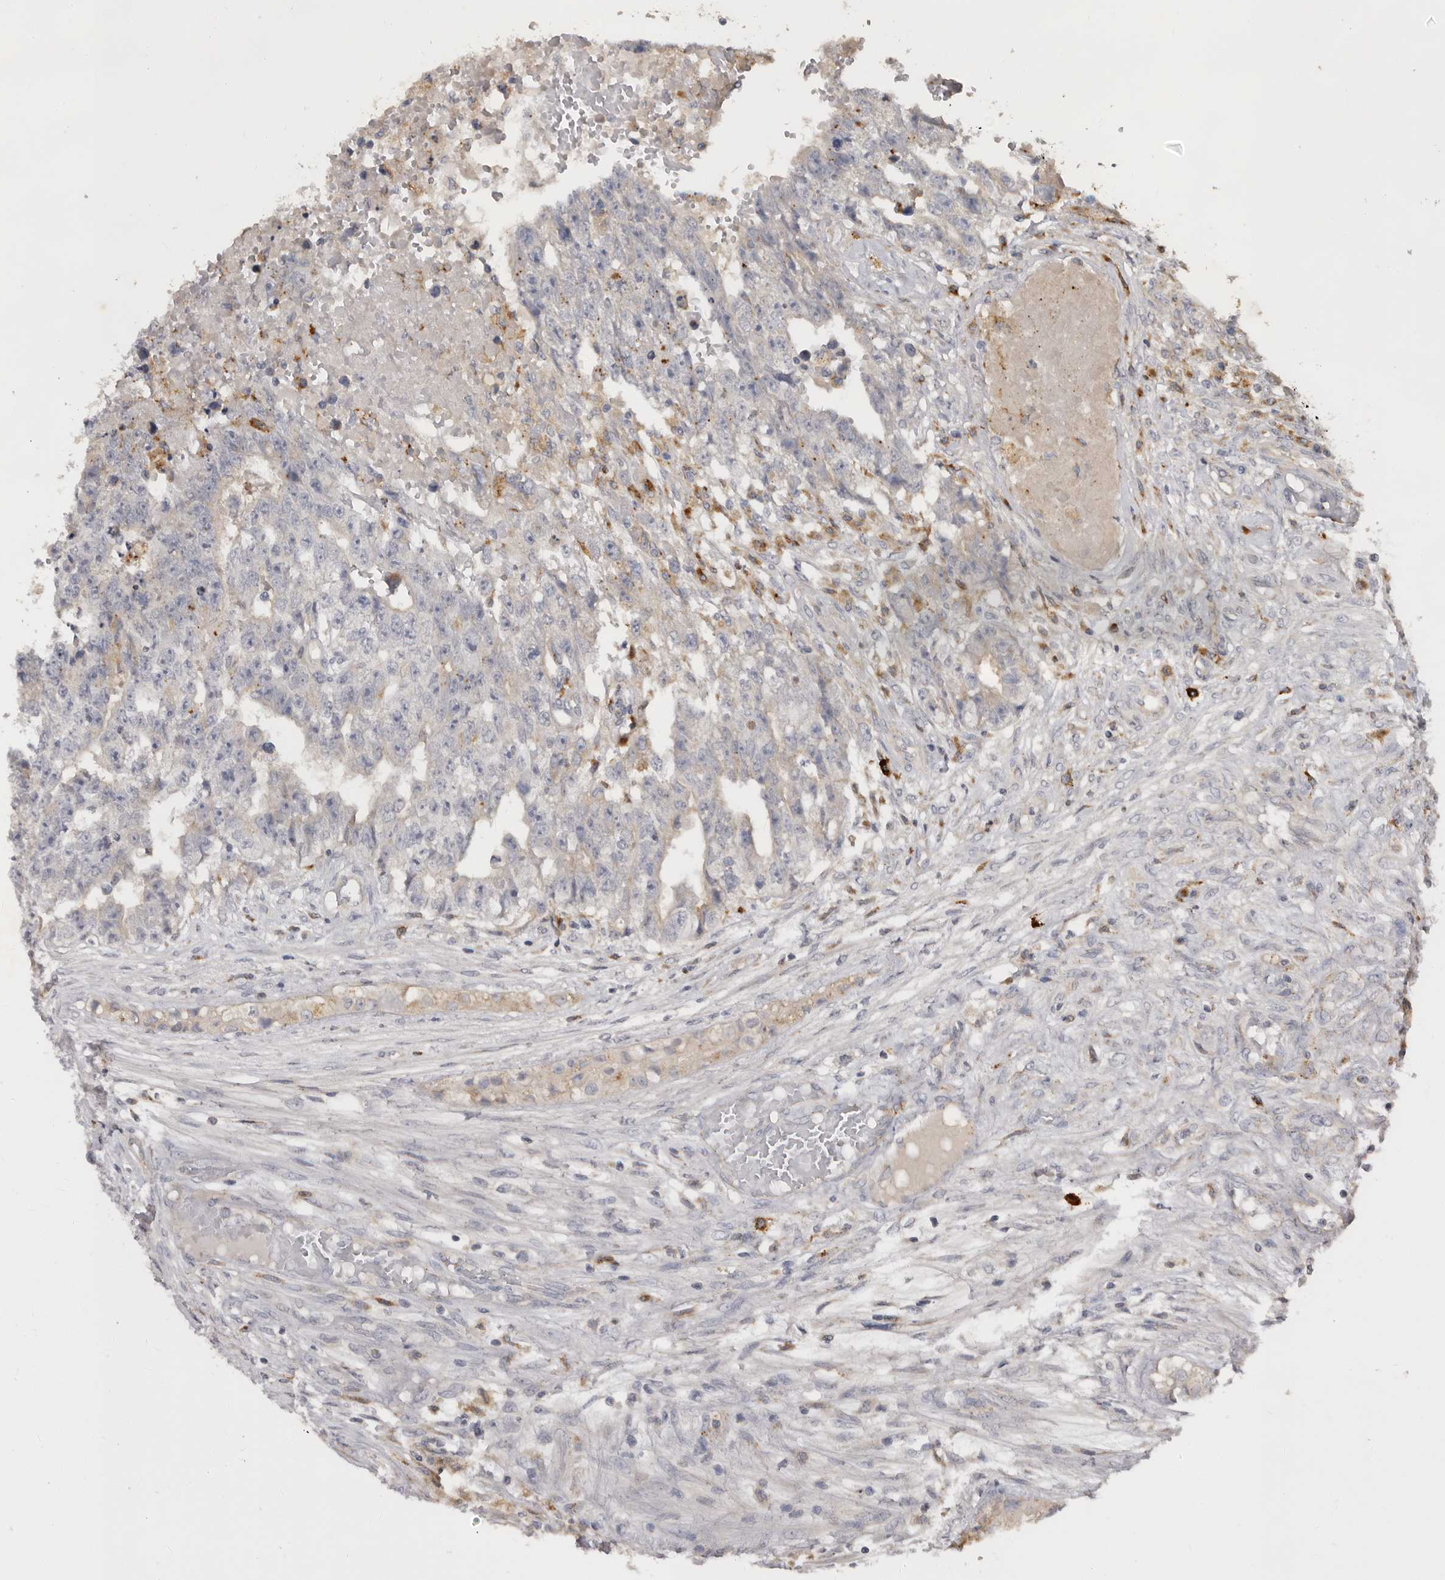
{"staining": {"intensity": "negative", "quantity": "none", "location": "none"}, "tissue": "testis cancer", "cell_type": "Tumor cells", "image_type": "cancer", "snomed": [{"axis": "morphology", "description": "Carcinoma, Embryonal, NOS"}, {"axis": "topography", "description": "Testis"}], "caption": "This is a image of IHC staining of testis embryonal carcinoma, which shows no staining in tumor cells.", "gene": "DAP", "patient": {"sex": "male", "age": 25}}